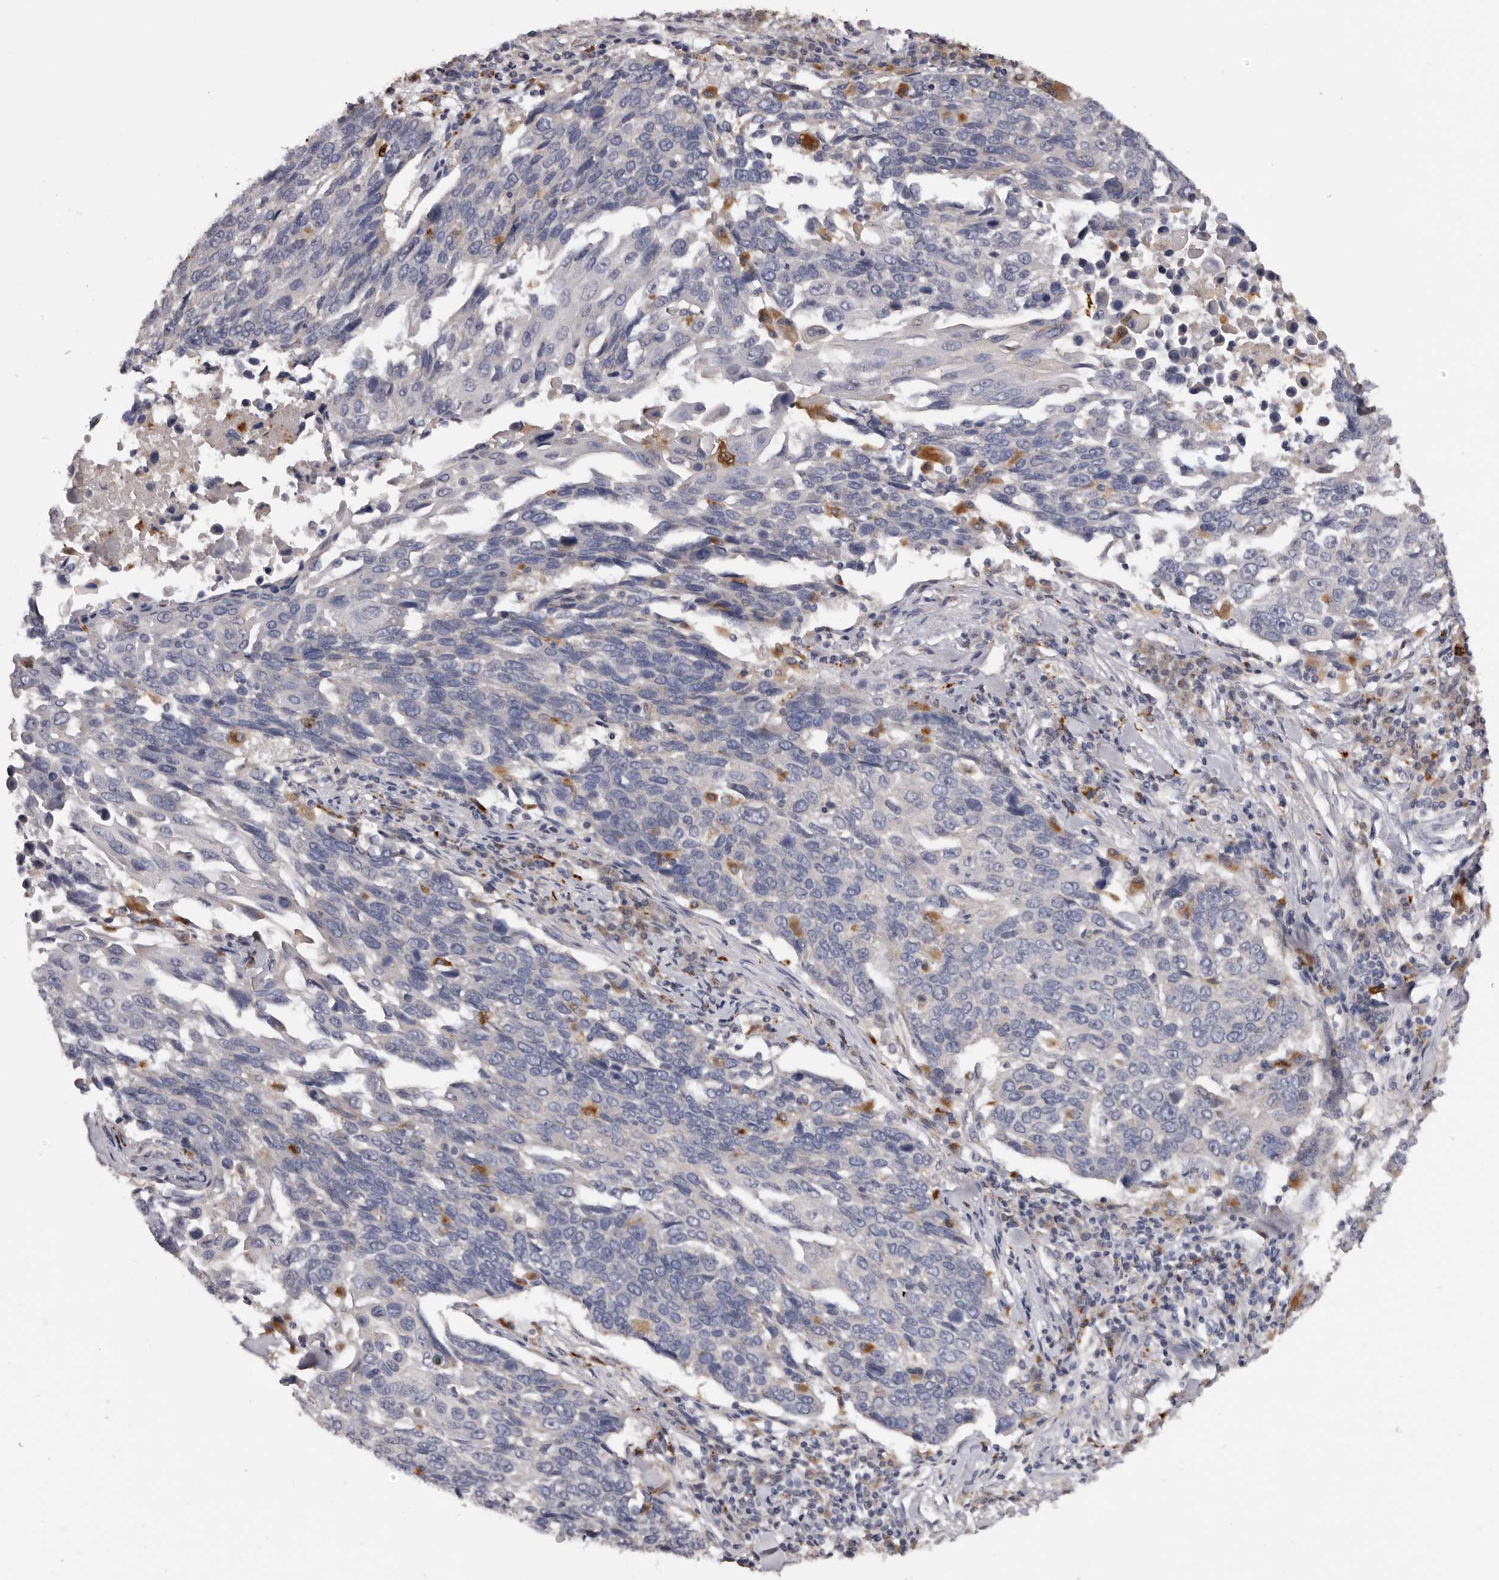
{"staining": {"intensity": "negative", "quantity": "none", "location": "none"}, "tissue": "lung cancer", "cell_type": "Tumor cells", "image_type": "cancer", "snomed": [{"axis": "morphology", "description": "Squamous cell carcinoma, NOS"}, {"axis": "topography", "description": "Lung"}], "caption": "Lung cancer stained for a protein using immunohistochemistry displays no positivity tumor cells.", "gene": "DAP", "patient": {"sex": "male", "age": 66}}